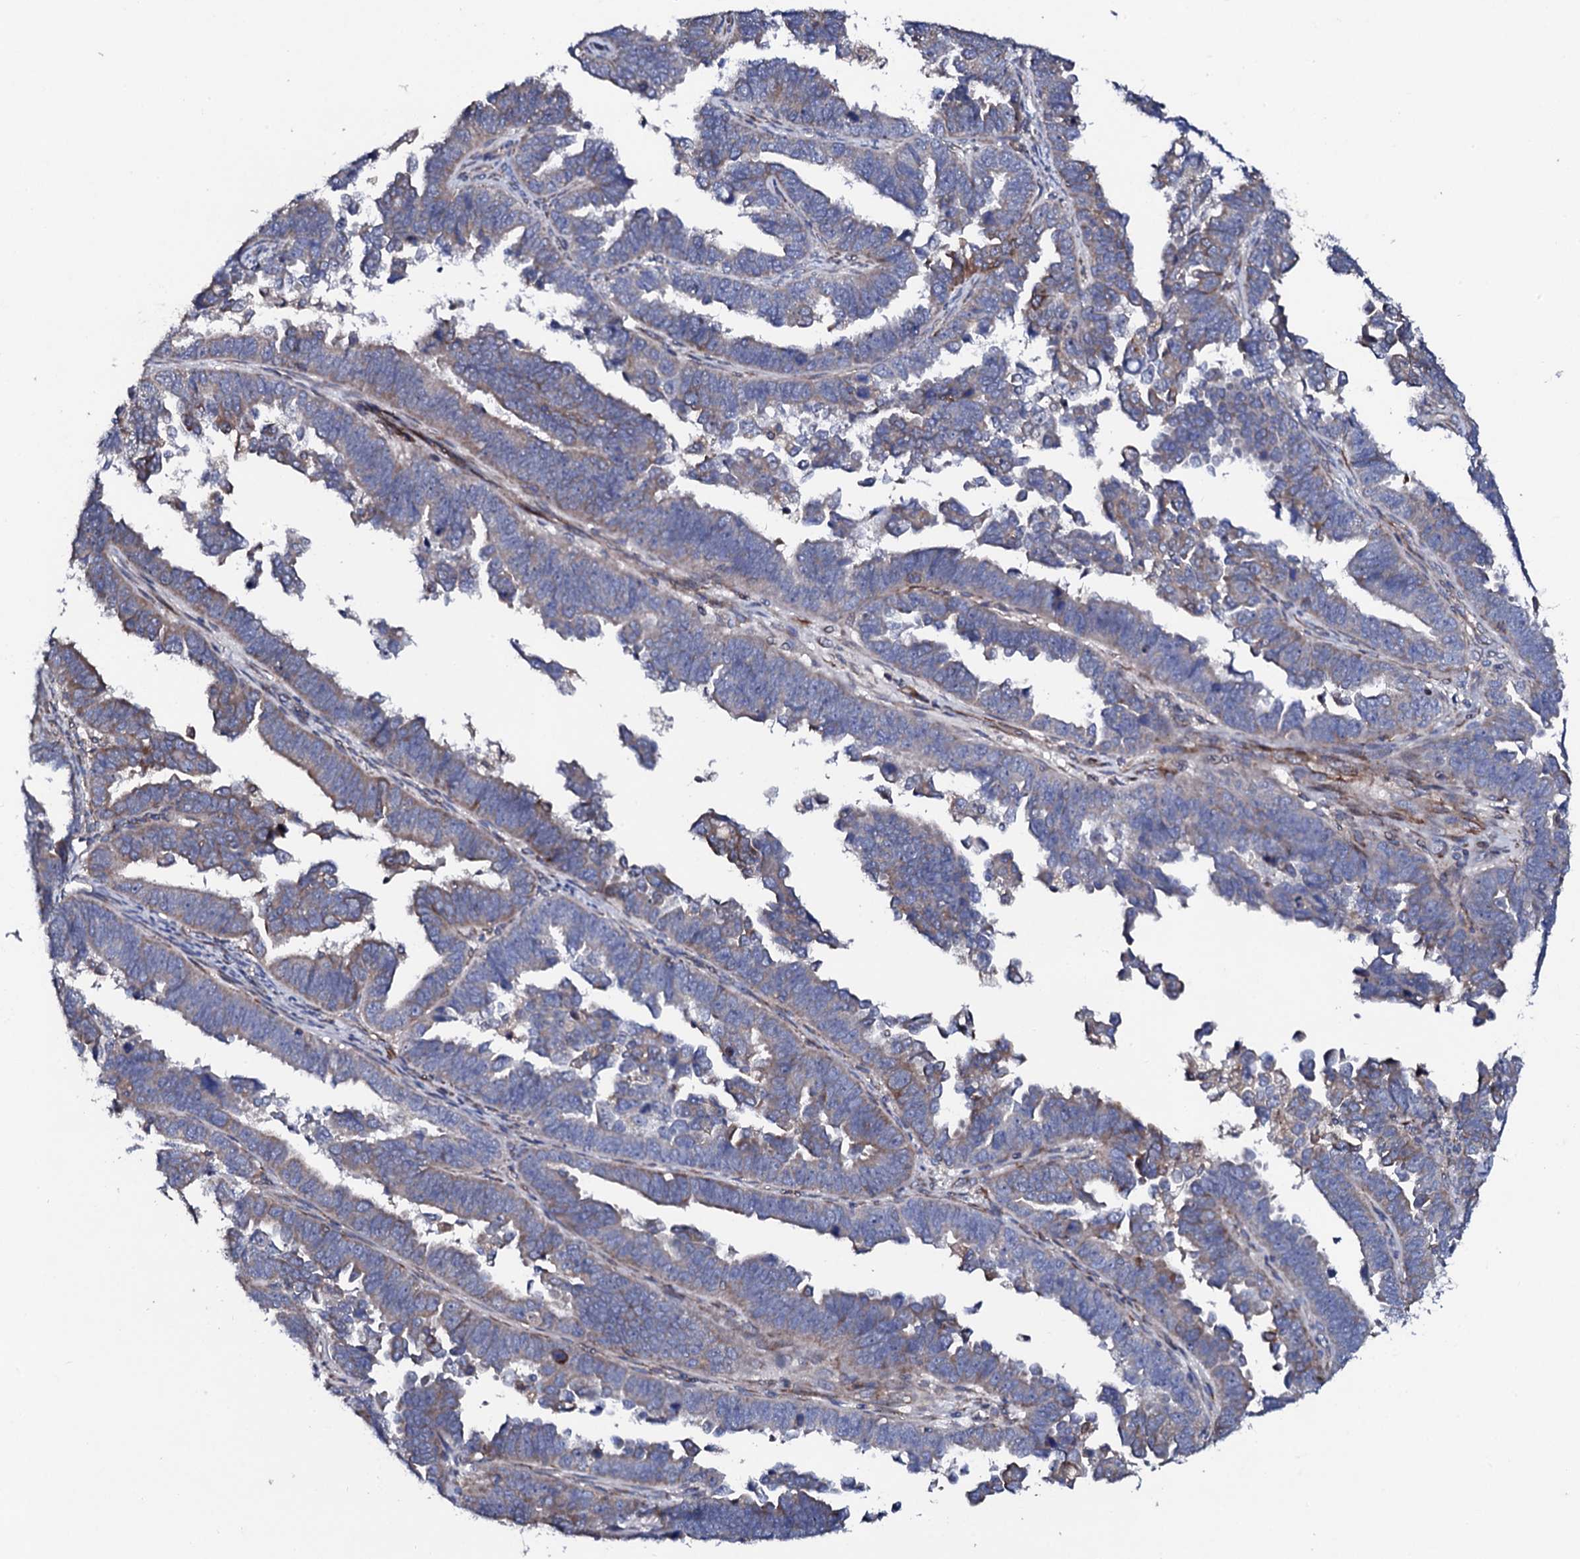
{"staining": {"intensity": "weak", "quantity": "<25%", "location": "cytoplasmic/membranous"}, "tissue": "endometrial cancer", "cell_type": "Tumor cells", "image_type": "cancer", "snomed": [{"axis": "morphology", "description": "Adenocarcinoma, NOS"}, {"axis": "topography", "description": "Endometrium"}], "caption": "IHC micrograph of neoplastic tissue: endometrial cancer stained with DAB (3,3'-diaminobenzidine) demonstrates no significant protein staining in tumor cells.", "gene": "DBX1", "patient": {"sex": "female", "age": 75}}